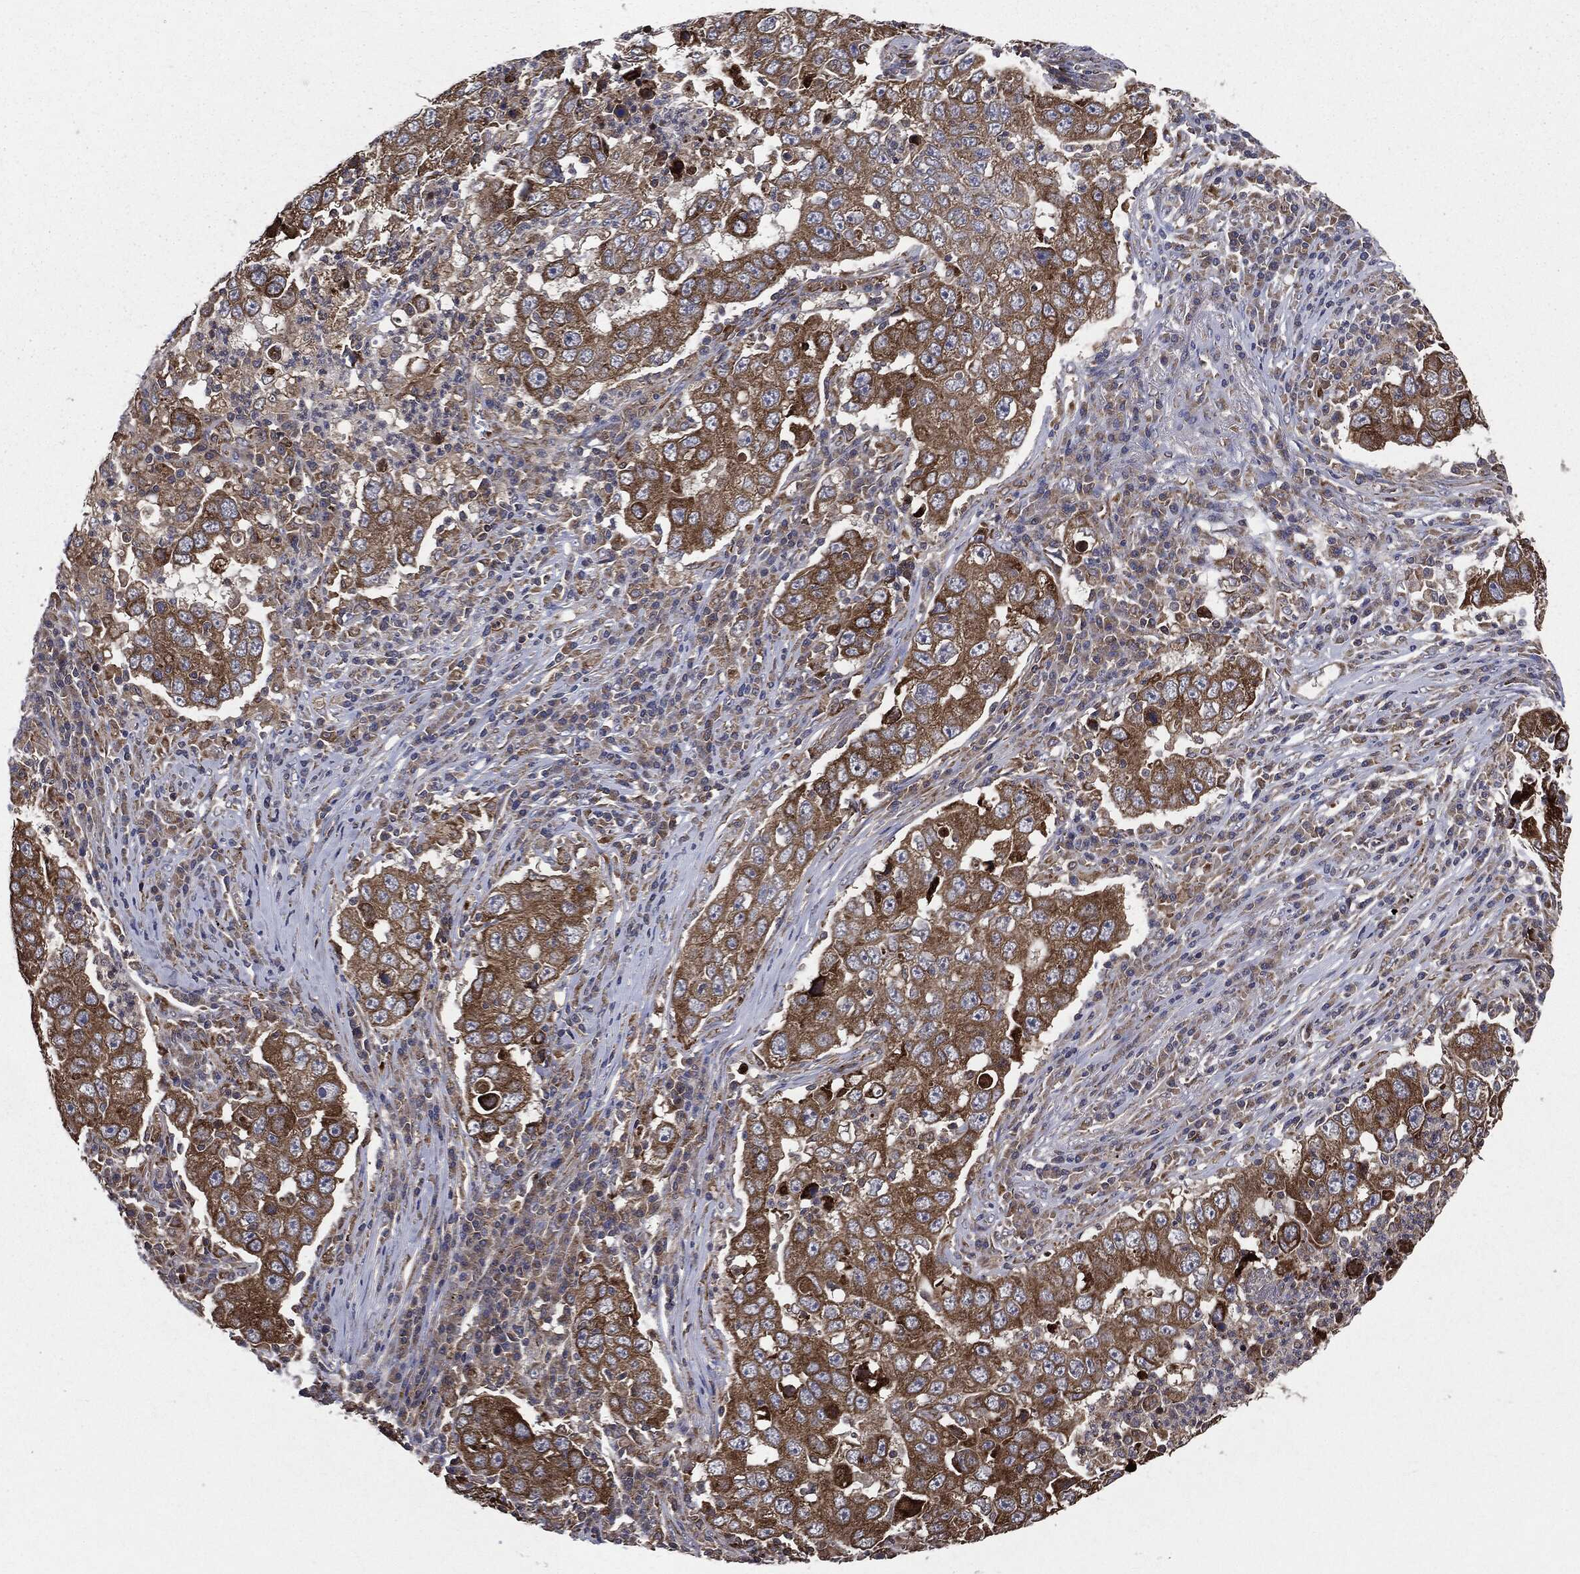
{"staining": {"intensity": "strong", "quantity": ">75%", "location": "cytoplasmic/membranous"}, "tissue": "lung cancer", "cell_type": "Tumor cells", "image_type": "cancer", "snomed": [{"axis": "morphology", "description": "Adenocarcinoma, NOS"}, {"axis": "topography", "description": "Lung"}], "caption": "Immunohistochemistry histopathology image of neoplastic tissue: lung cancer (adenocarcinoma) stained using immunohistochemistry (IHC) exhibits high levels of strong protein expression localized specifically in the cytoplasmic/membranous of tumor cells, appearing as a cytoplasmic/membranous brown color.", "gene": "PLOD3", "patient": {"sex": "male", "age": 73}}